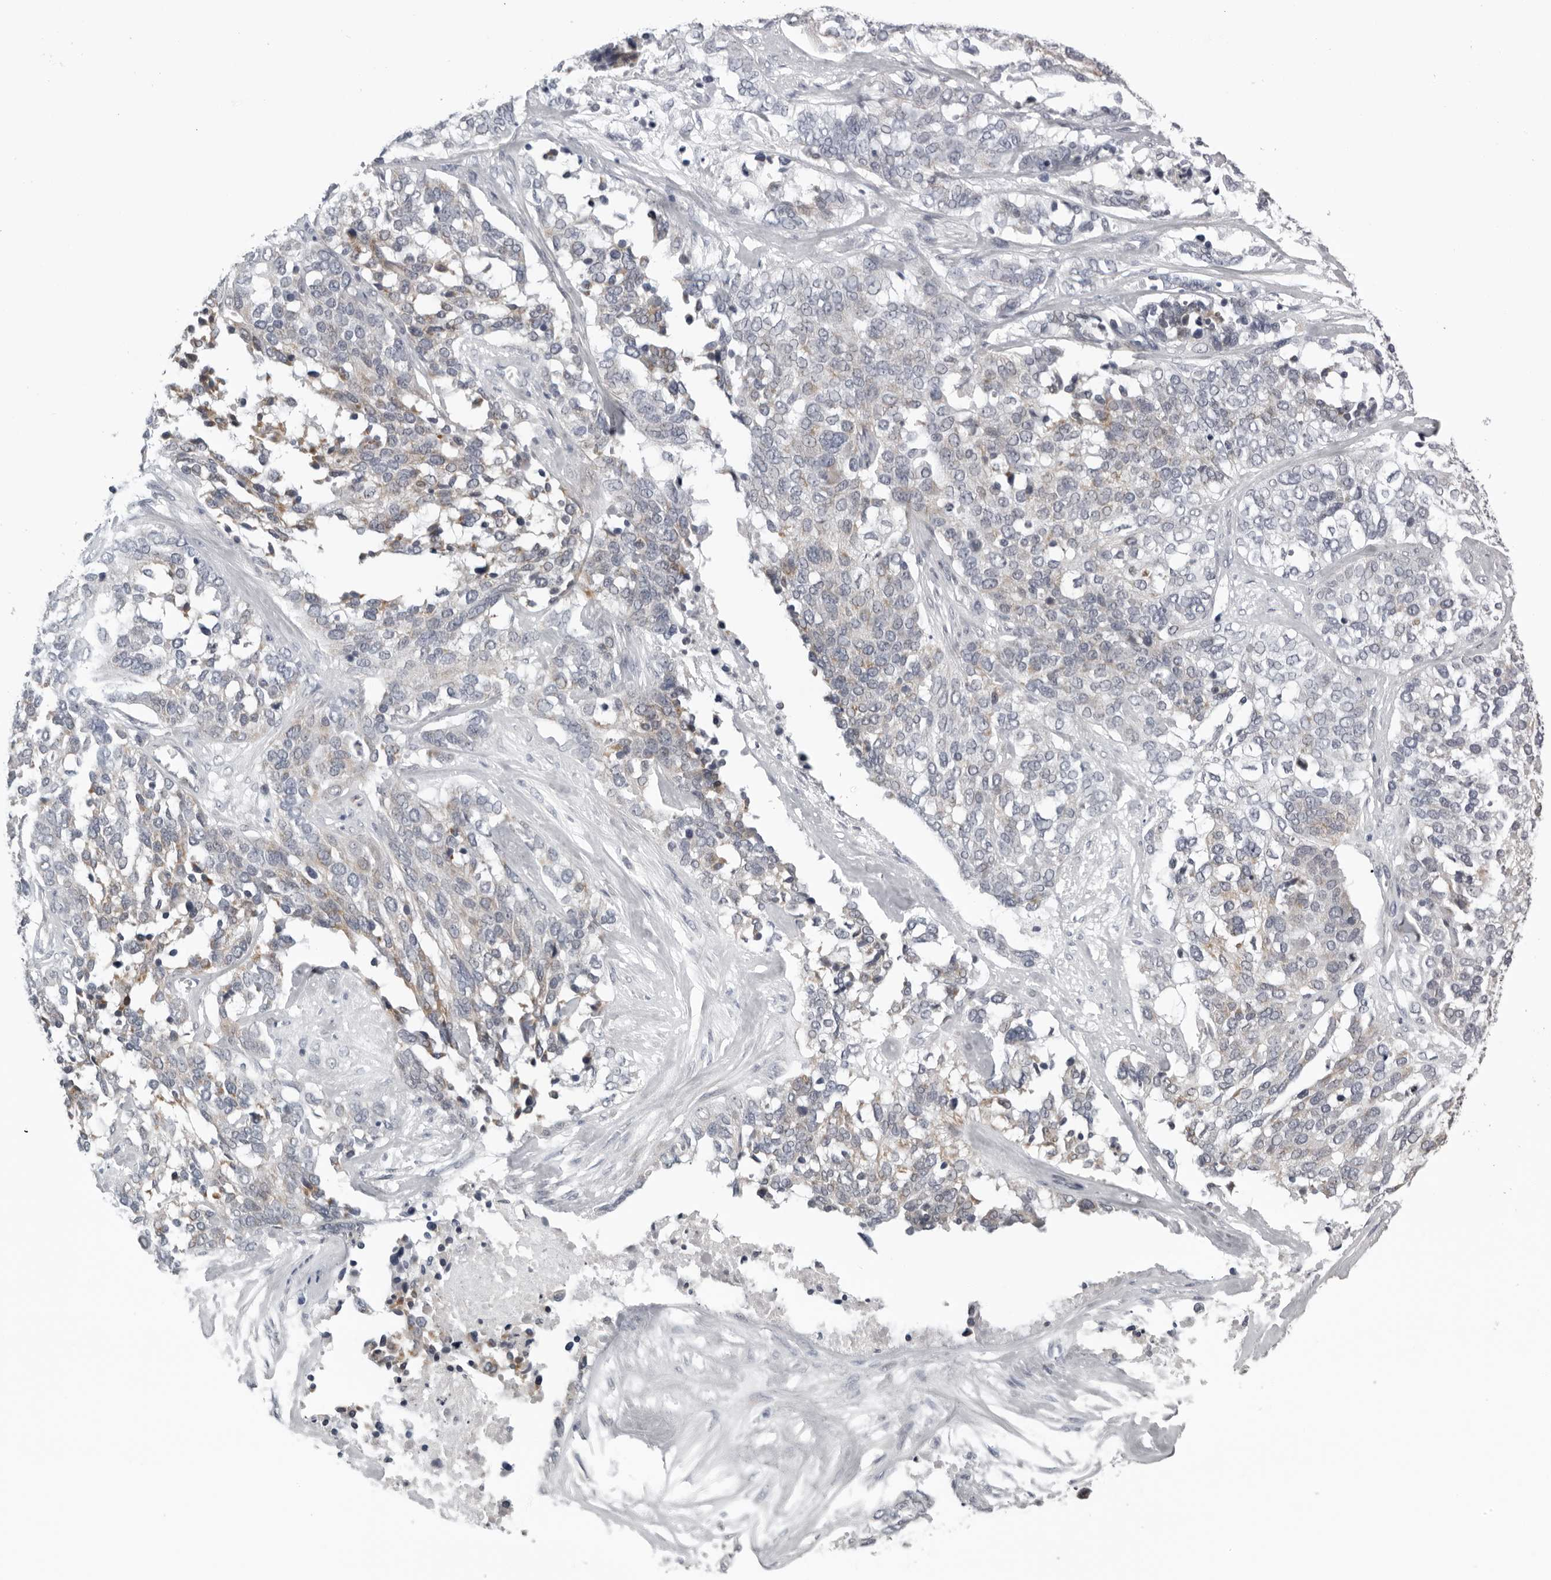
{"staining": {"intensity": "negative", "quantity": "none", "location": "none"}, "tissue": "ovarian cancer", "cell_type": "Tumor cells", "image_type": "cancer", "snomed": [{"axis": "morphology", "description": "Cystadenocarcinoma, serous, NOS"}, {"axis": "topography", "description": "Ovary"}], "caption": "The micrograph shows no staining of tumor cells in serous cystadenocarcinoma (ovarian).", "gene": "CPT2", "patient": {"sex": "female", "age": 44}}